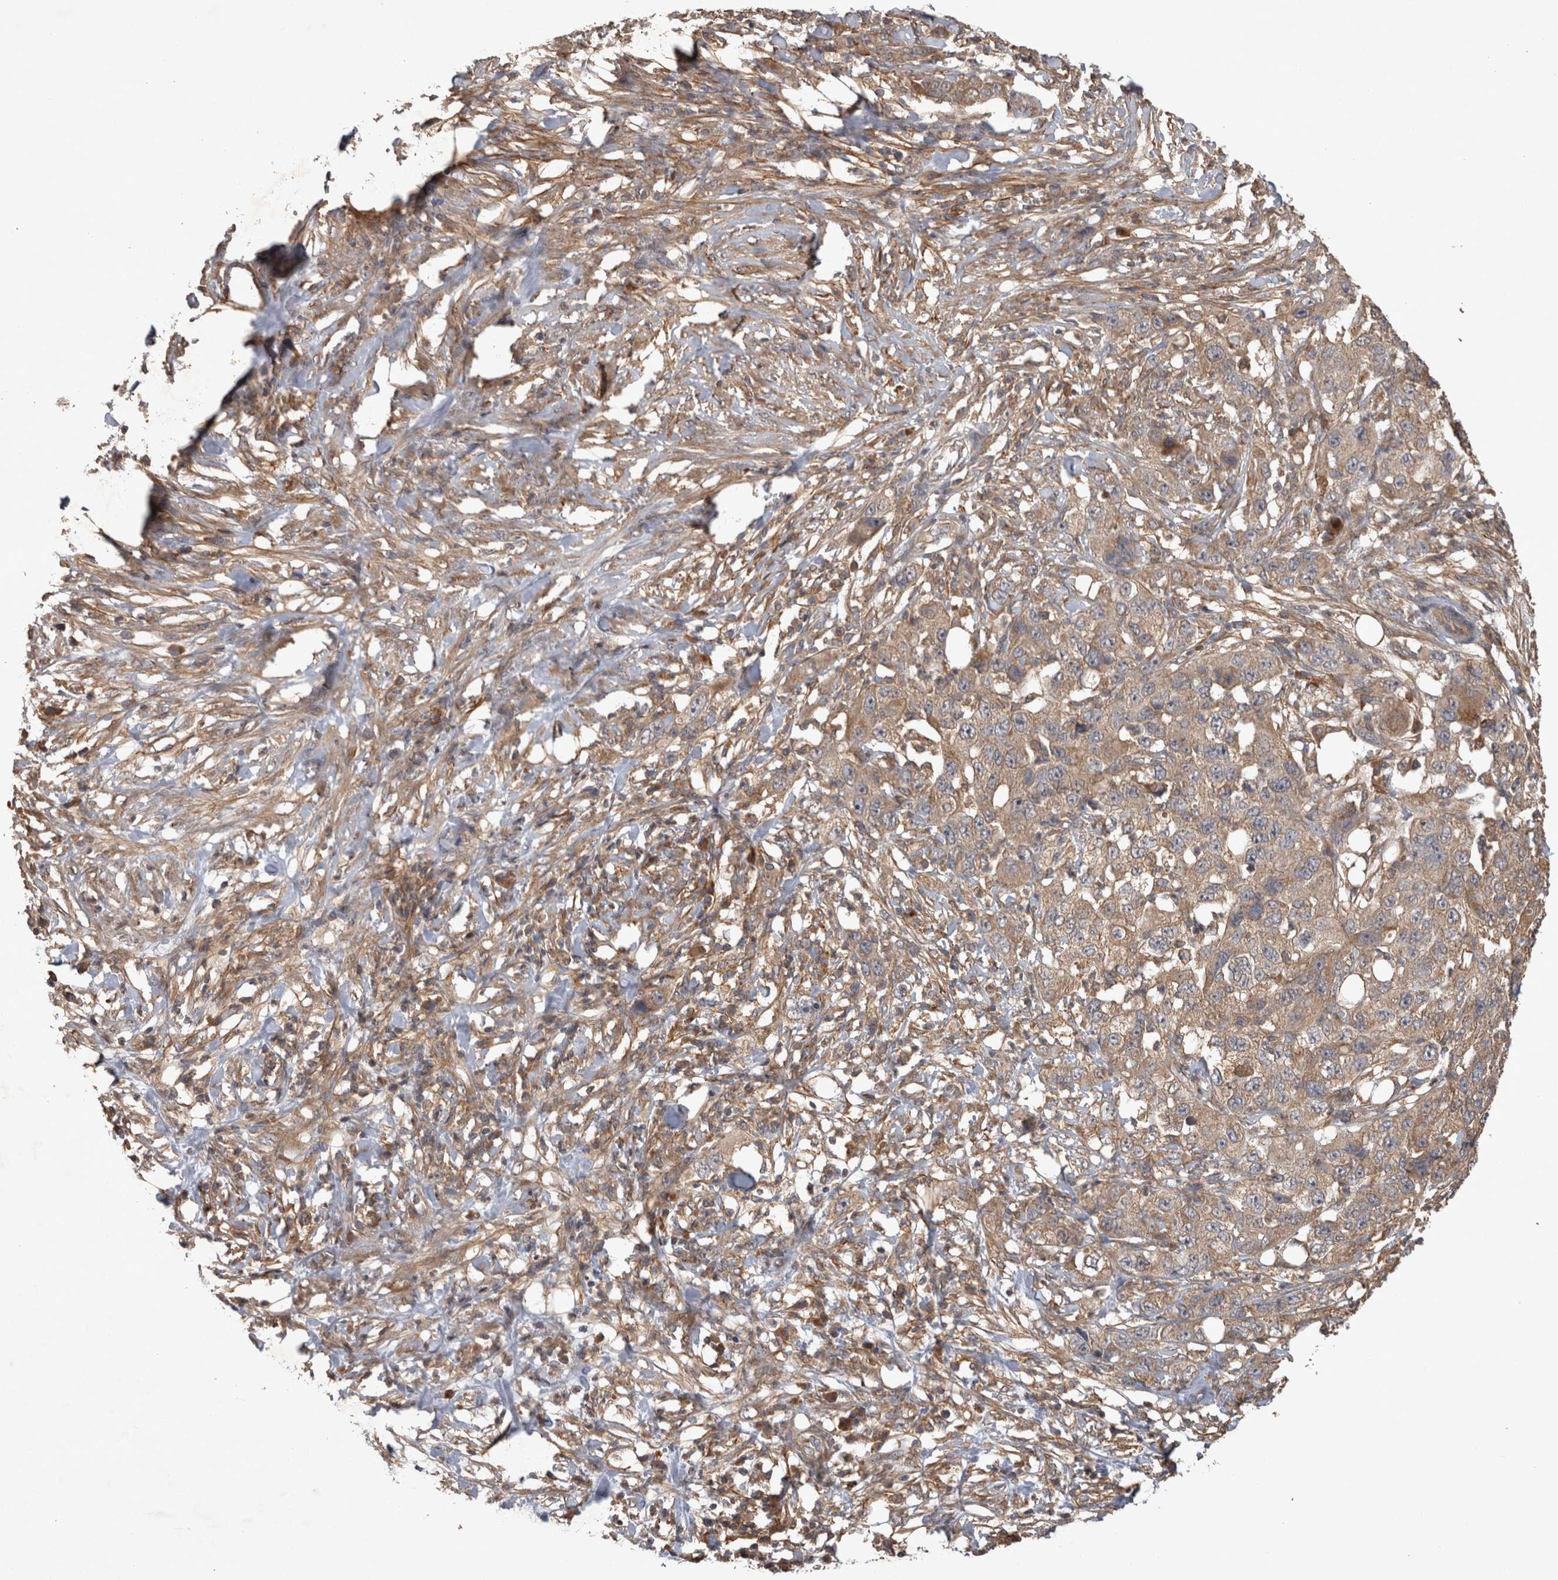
{"staining": {"intensity": "weak", "quantity": ">75%", "location": "cytoplasmic/membranous"}, "tissue": "pancreatic cancer", "cell_type": "Tumor cells", "image_type": "cancer", "snomed": [{"axis": "morphology", "description": "Adenocarcinoma, NOS"}, {"axis": "topography", "description": "Pancreas"}], "caption": "Weak cytoplasmic/membranous positivity is identified in approximately >75% of tumor cells in adenocarcinoma (pancreatic).", "gene": "TRMT61B", "patient": {"sex": "female", "age": 78}}